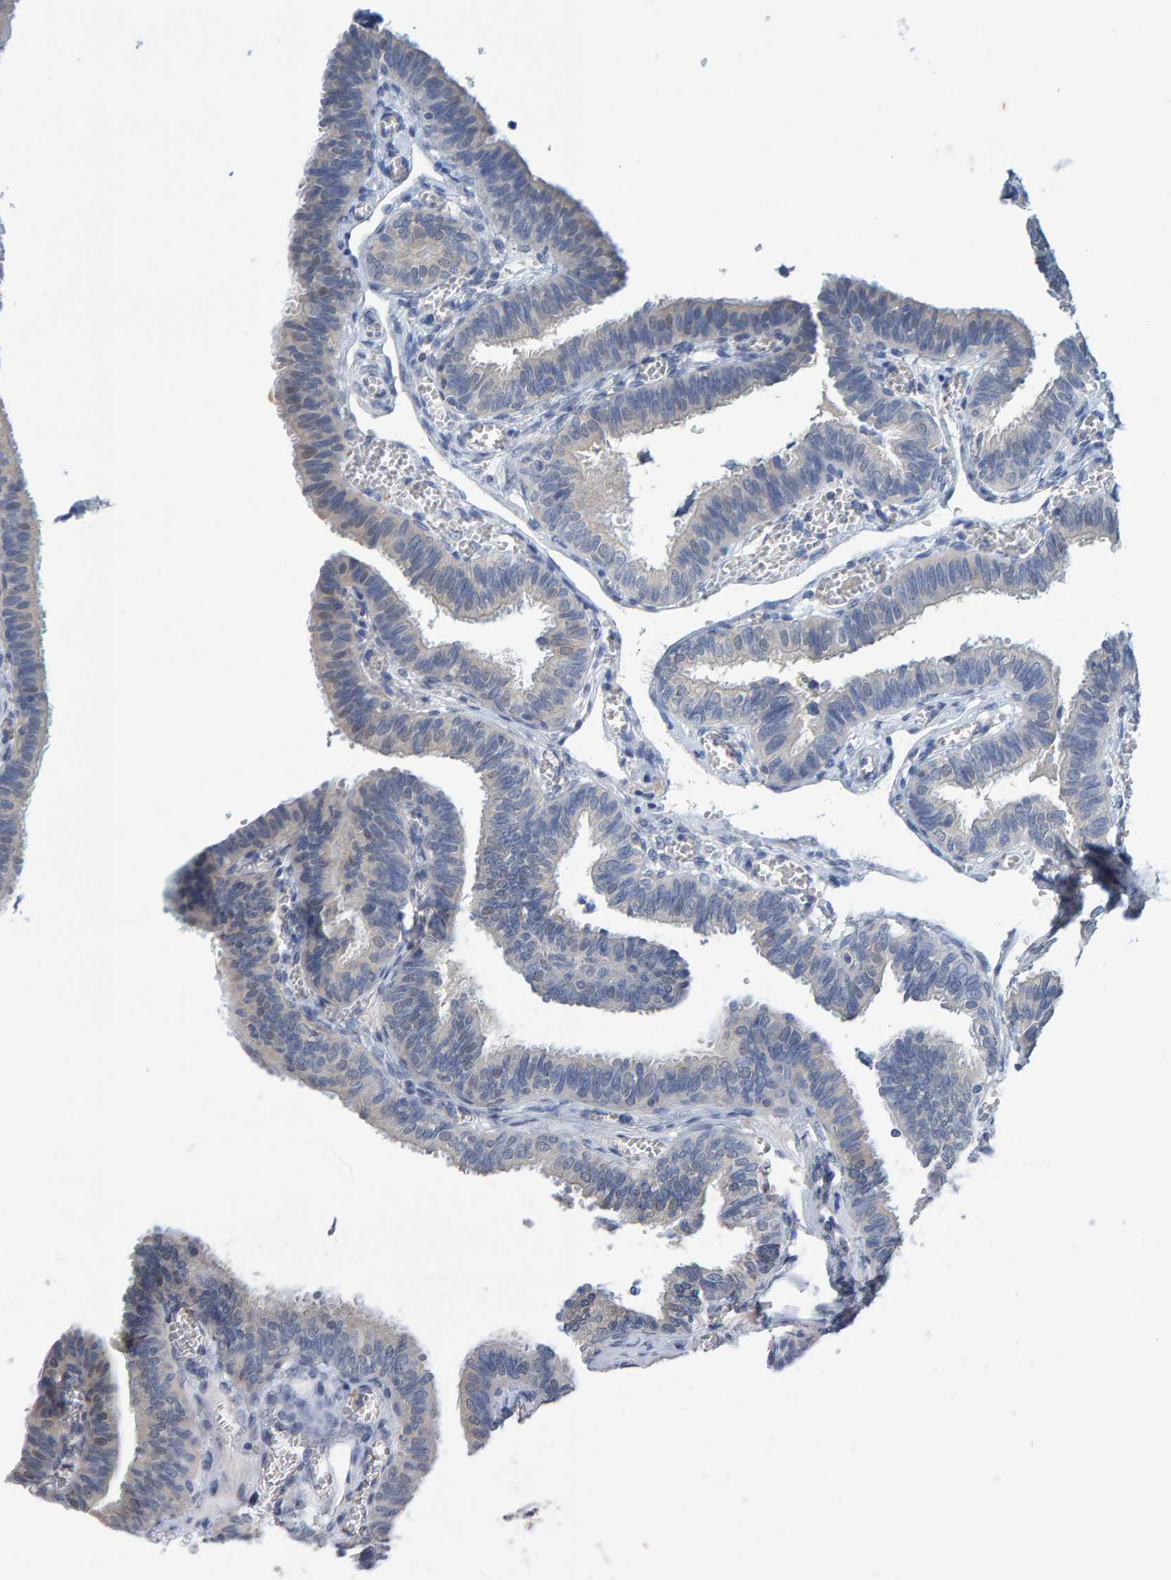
{"staining": {"intensity": "weak", "quantity": "<25%", "location": "cytoplasmic/membranous"}, "tissue": "fallopian tube", "cell_type": "Glandular cells", "image_type": "normal", "snomed": [{"axis": "morphology", "description": "Normal tissue, NOS"}, {"axis": "topography", "description": "Fallopian tube"}], "caption": "This is an immunohistochemistry (IHC) histopathology image of normal fallopian tube. There is no expression in glandular cells.", "gene": "ALAD", "patient": {"sex": "female", "age": 46}}